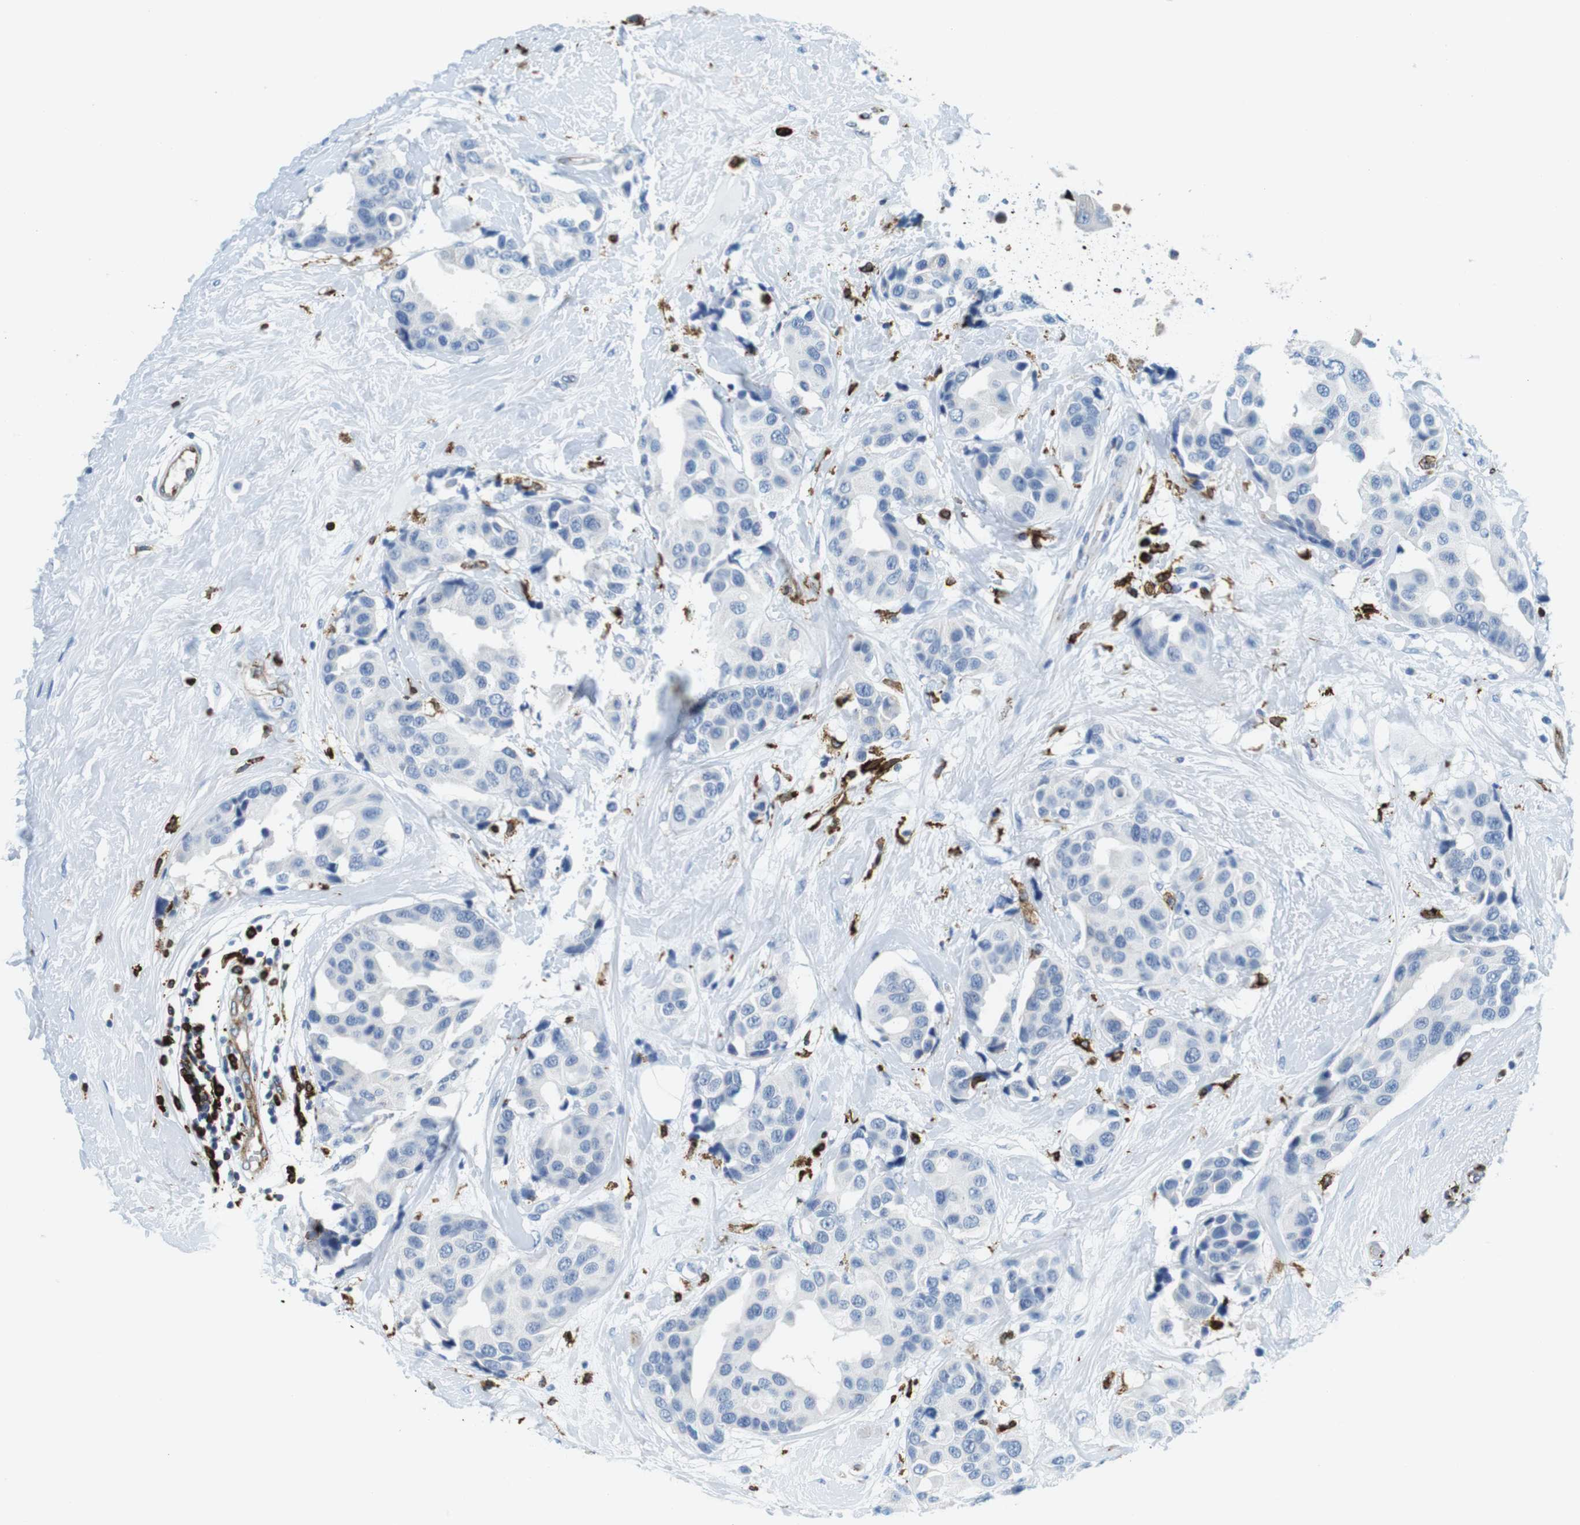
{"staining": {"intensity": "negative", "quantity": "none", "location": "none"}, "tissue": "breast cancer", "cell_type": "Tumor cells", "image_type": "cancer", "snomed": [{"axis": "morphology", "description": "Normal tissue, NOS"}, {"axis": "morphology", "description": "Duct carcinoma"}, {"axis": "topography", "description": "Breast"}], "caption": "High power microscopy image of an immunohistochemistry (IHC) image of invasive ductal carcinoma (breast), revealing no significant staining in tumor cells.", "gene": "CIITA", "patient": {"sex": "female", "age": 39}}